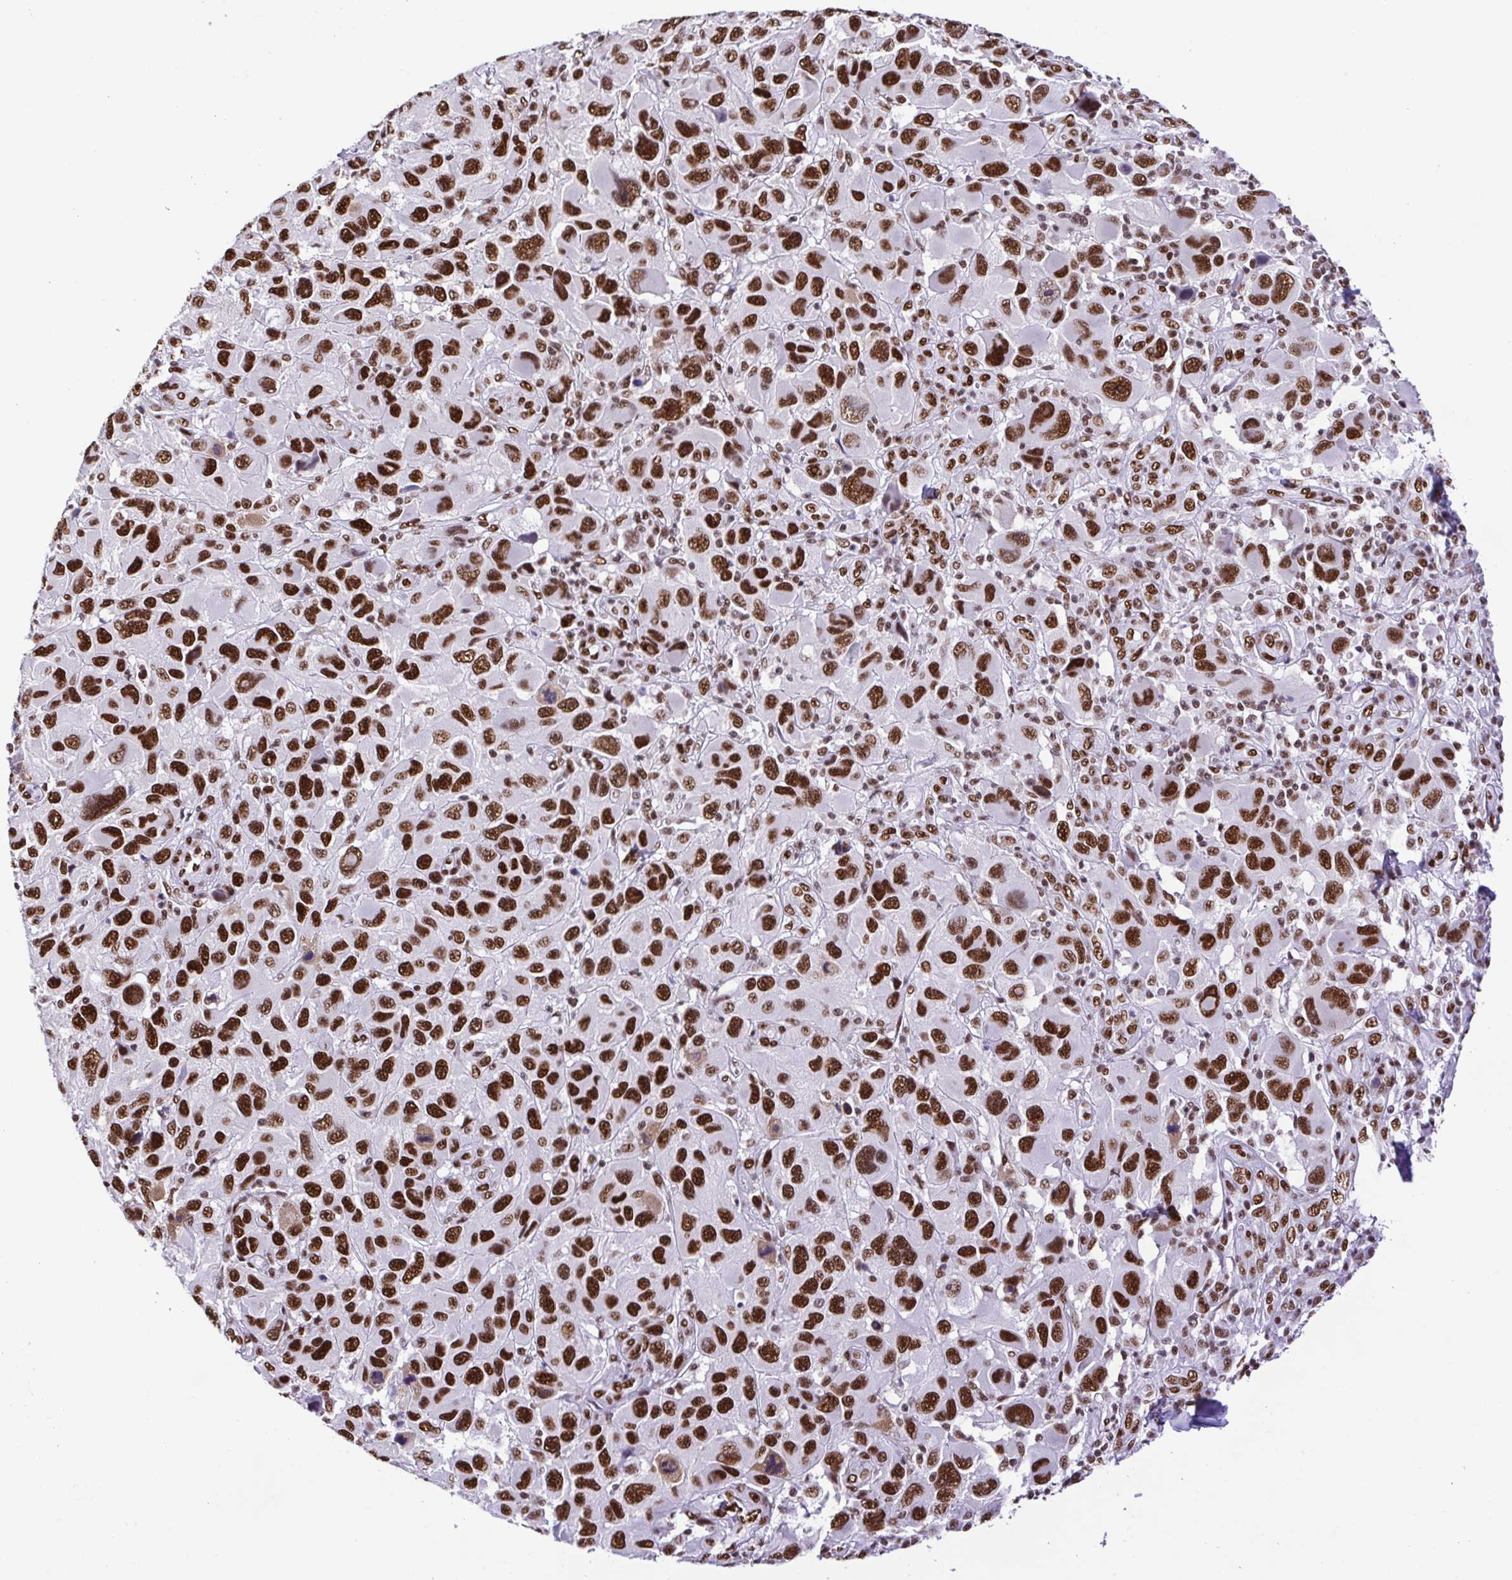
{"staining": {"intensity": "strong", "quantity": ">75%", "location": "nuclear"}, "tissue": "melanoma", "cell_type": "Tumor cells", "image_type": "cancer", "snomed": [{"axis": "morphology", "description": "Malignant melanoma, NOS"}, {"axis": "topography", "description": "Skin"}], "caption": "Melanoma tissue displays strong nuclear positivity in approximately >75% of tumor cells", "gene": "TRIM28", "patient": {"sex": "male", "age": 53}}